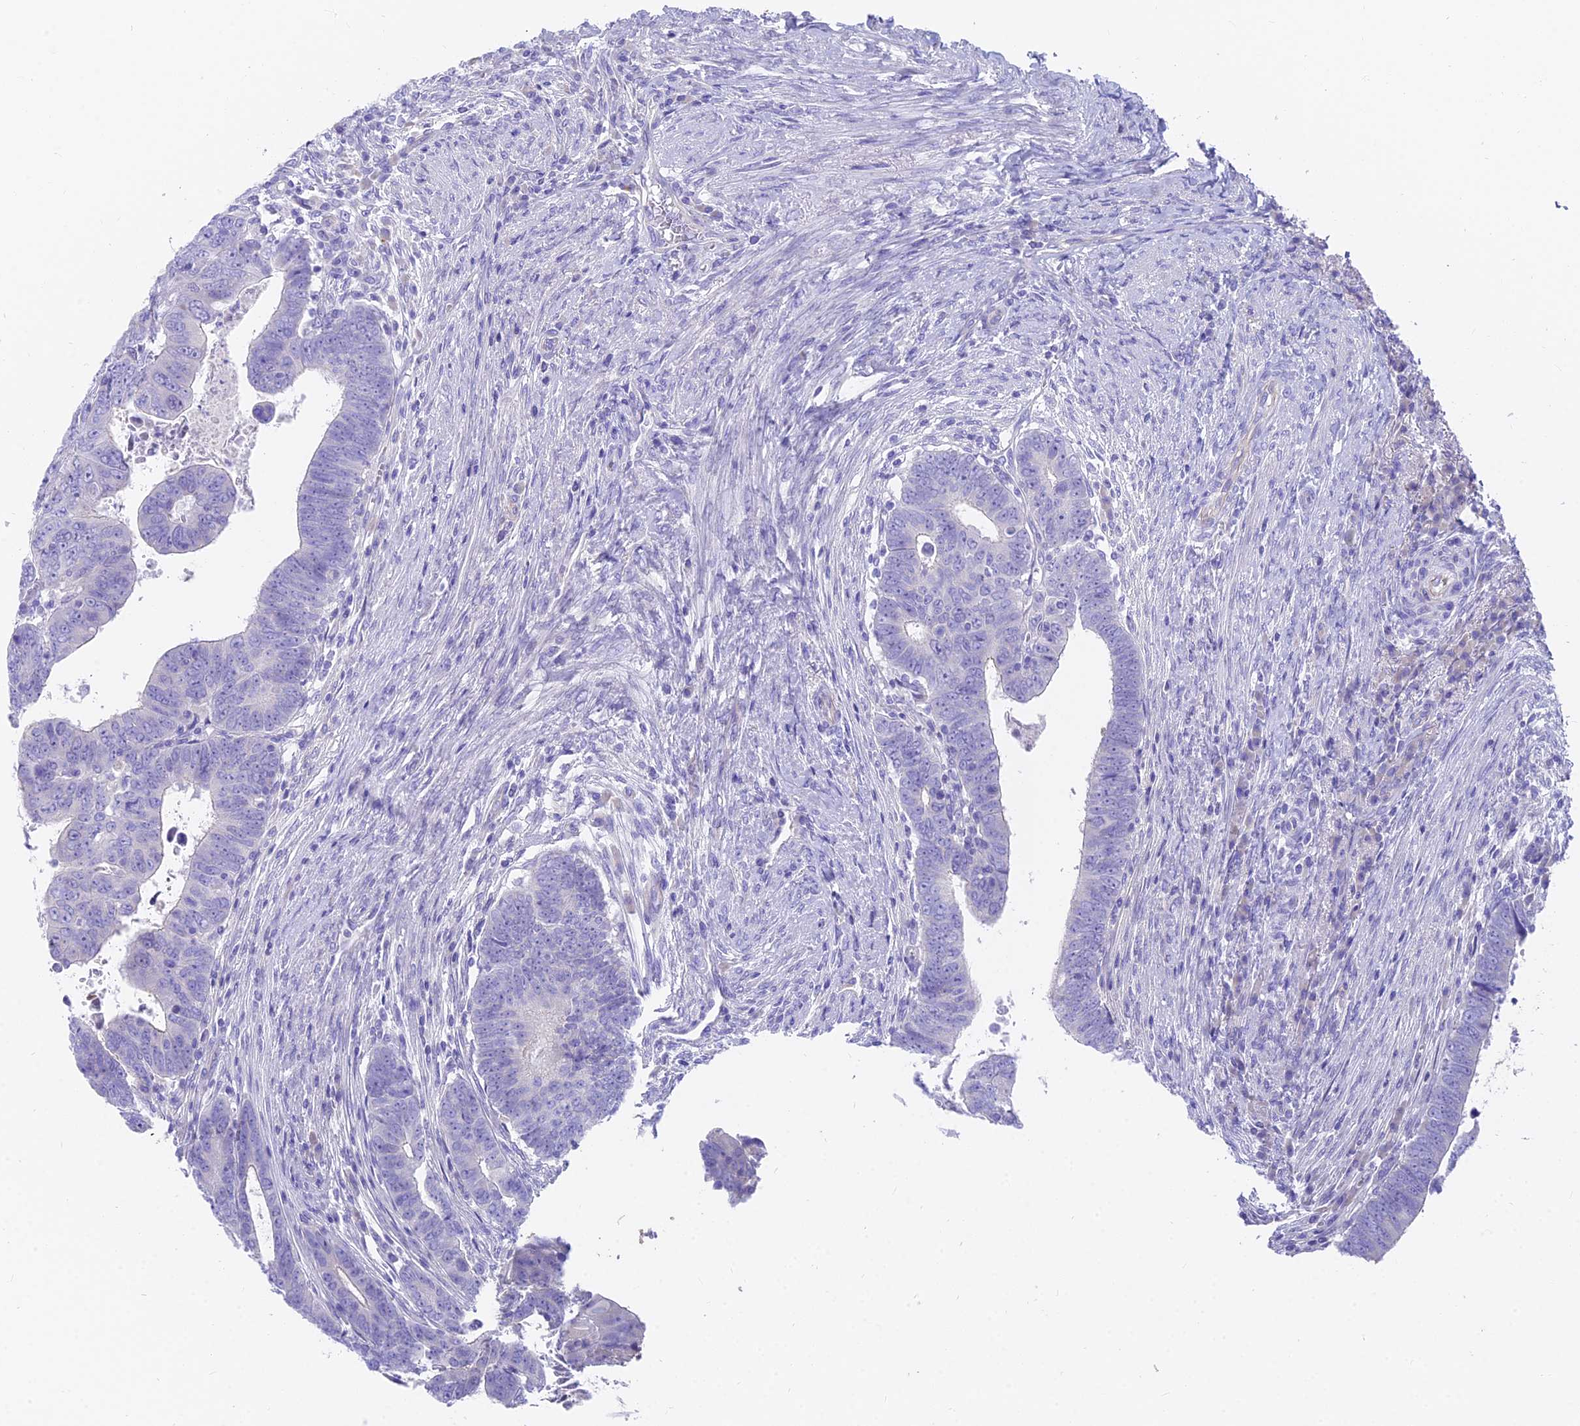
{"staining": {"intensity": "negative", "quantity": "none", "location": "none"}, "tissue": "colorectal cancer", "cell_type": "Tumor cells", "image_type": "cancer", "snomed": [{"axis": "morphology", "description": "Normal tissue, NOS"}, {"axis": "morphology", "description": "Adenocarcinoma, NOS"}, {"axis": "topography", "description": "Rectum"}], "caption": "High power microscopy photomicrograph of an immunohistochemistry micrograph of colorectal cancer, revealing no significant staining in tumor cells.", "gene": "FAM168B", "patient": {"sex": "female", "age": 65}}